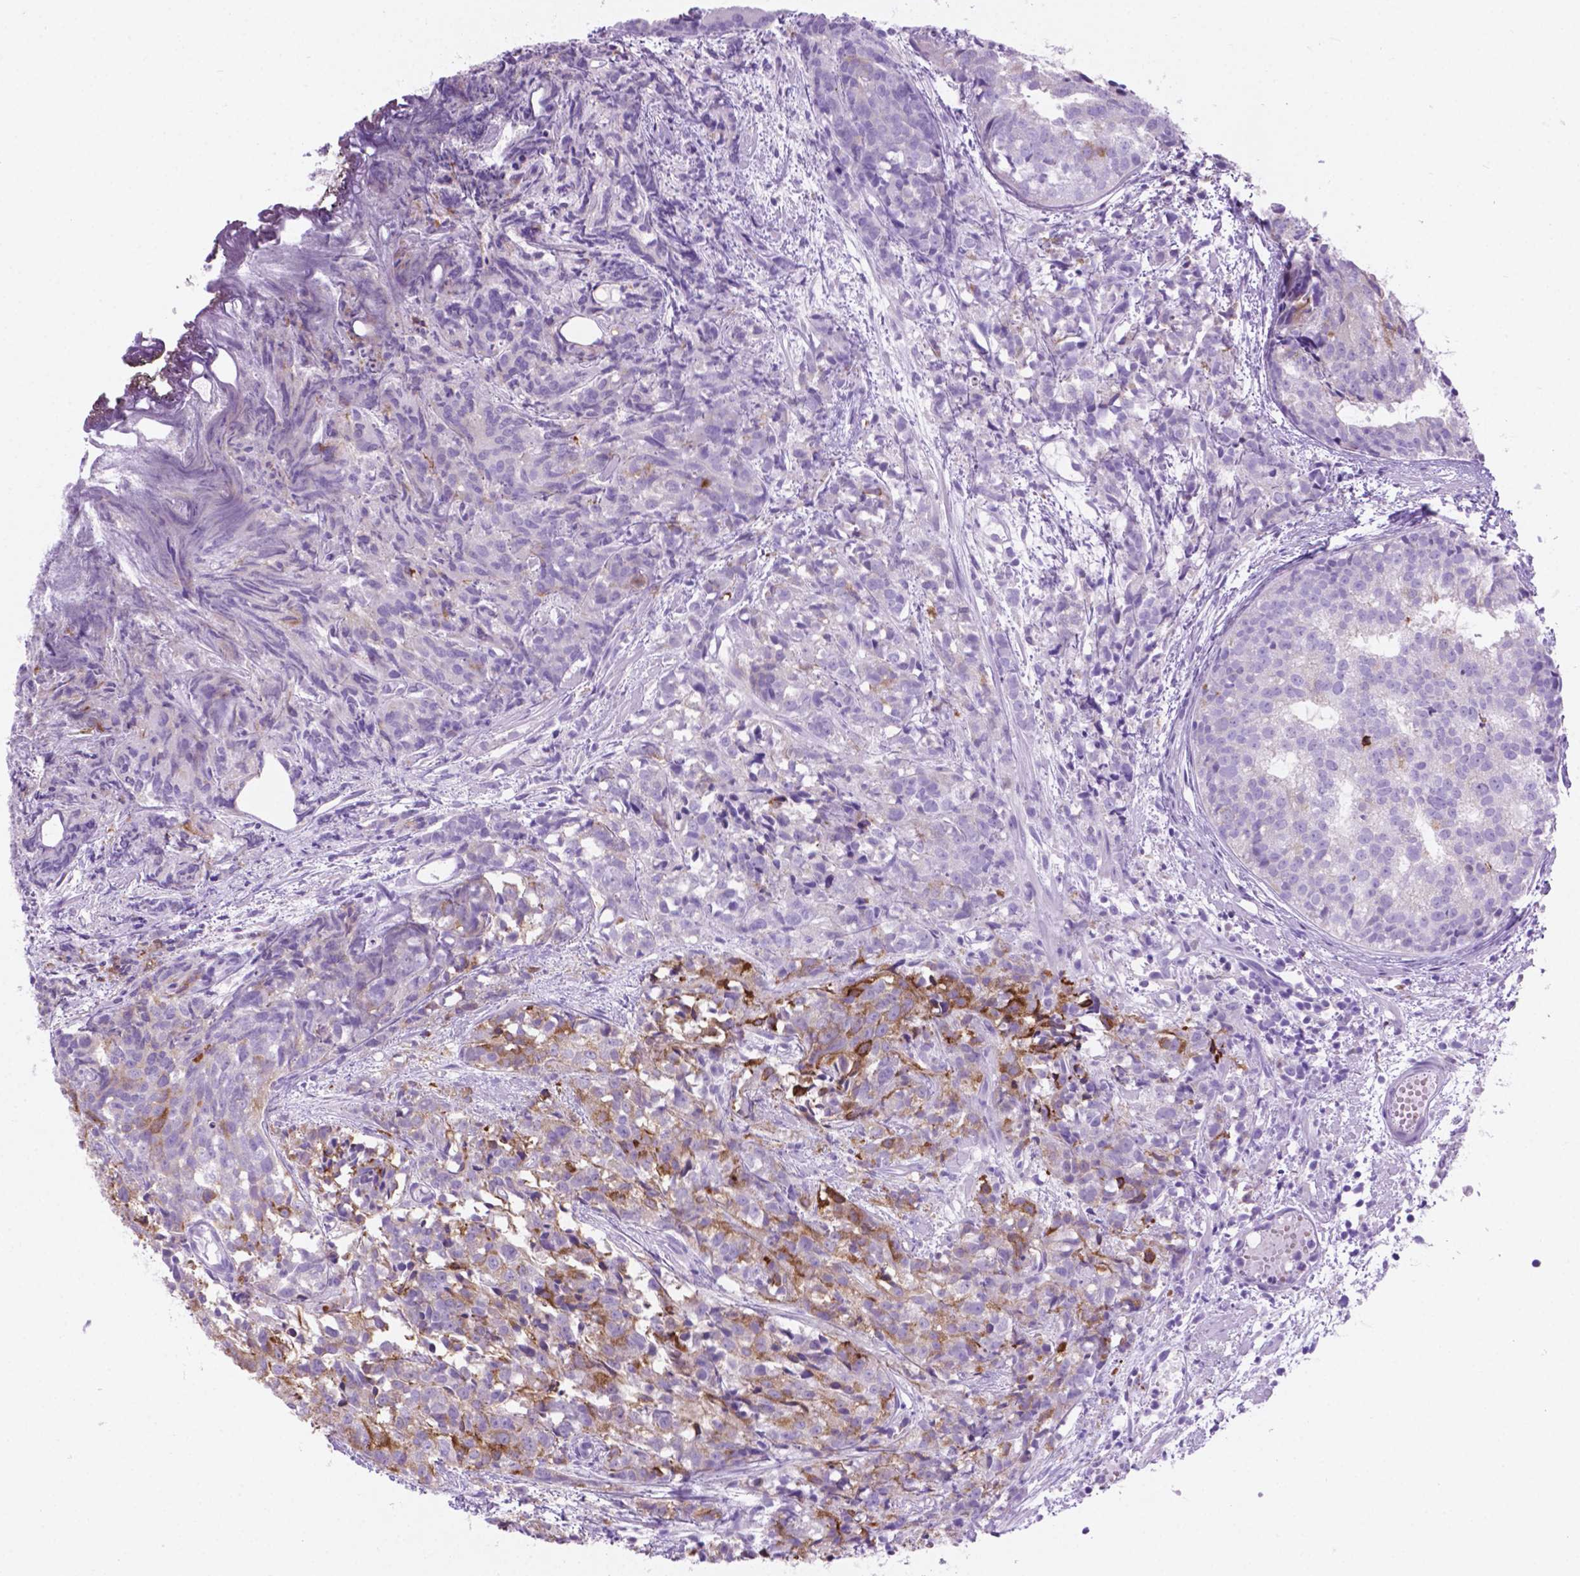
{"staining": {"intensity": "moderate", "quantity": "25%-75%", "location": "cytoplasmic/membranous"}, "tissue": "prostate cancer", "cell_type": "Tumor cells", "image_type": "cancer", "snomed": [{"axis": "morphology", "description": "Adenocarcinoma, High grade"}, {"axis": "topography", "description": "Prostate"}], "caption": "Immunohistochemical staining of human prostate cancer reveals medium levels of moderate cytoplasmic/membranous protein staining in approximately 25%-75% of tumor cells.", "gene": "GRIN2B", "patient": {"sex": "male", "age": 58}}